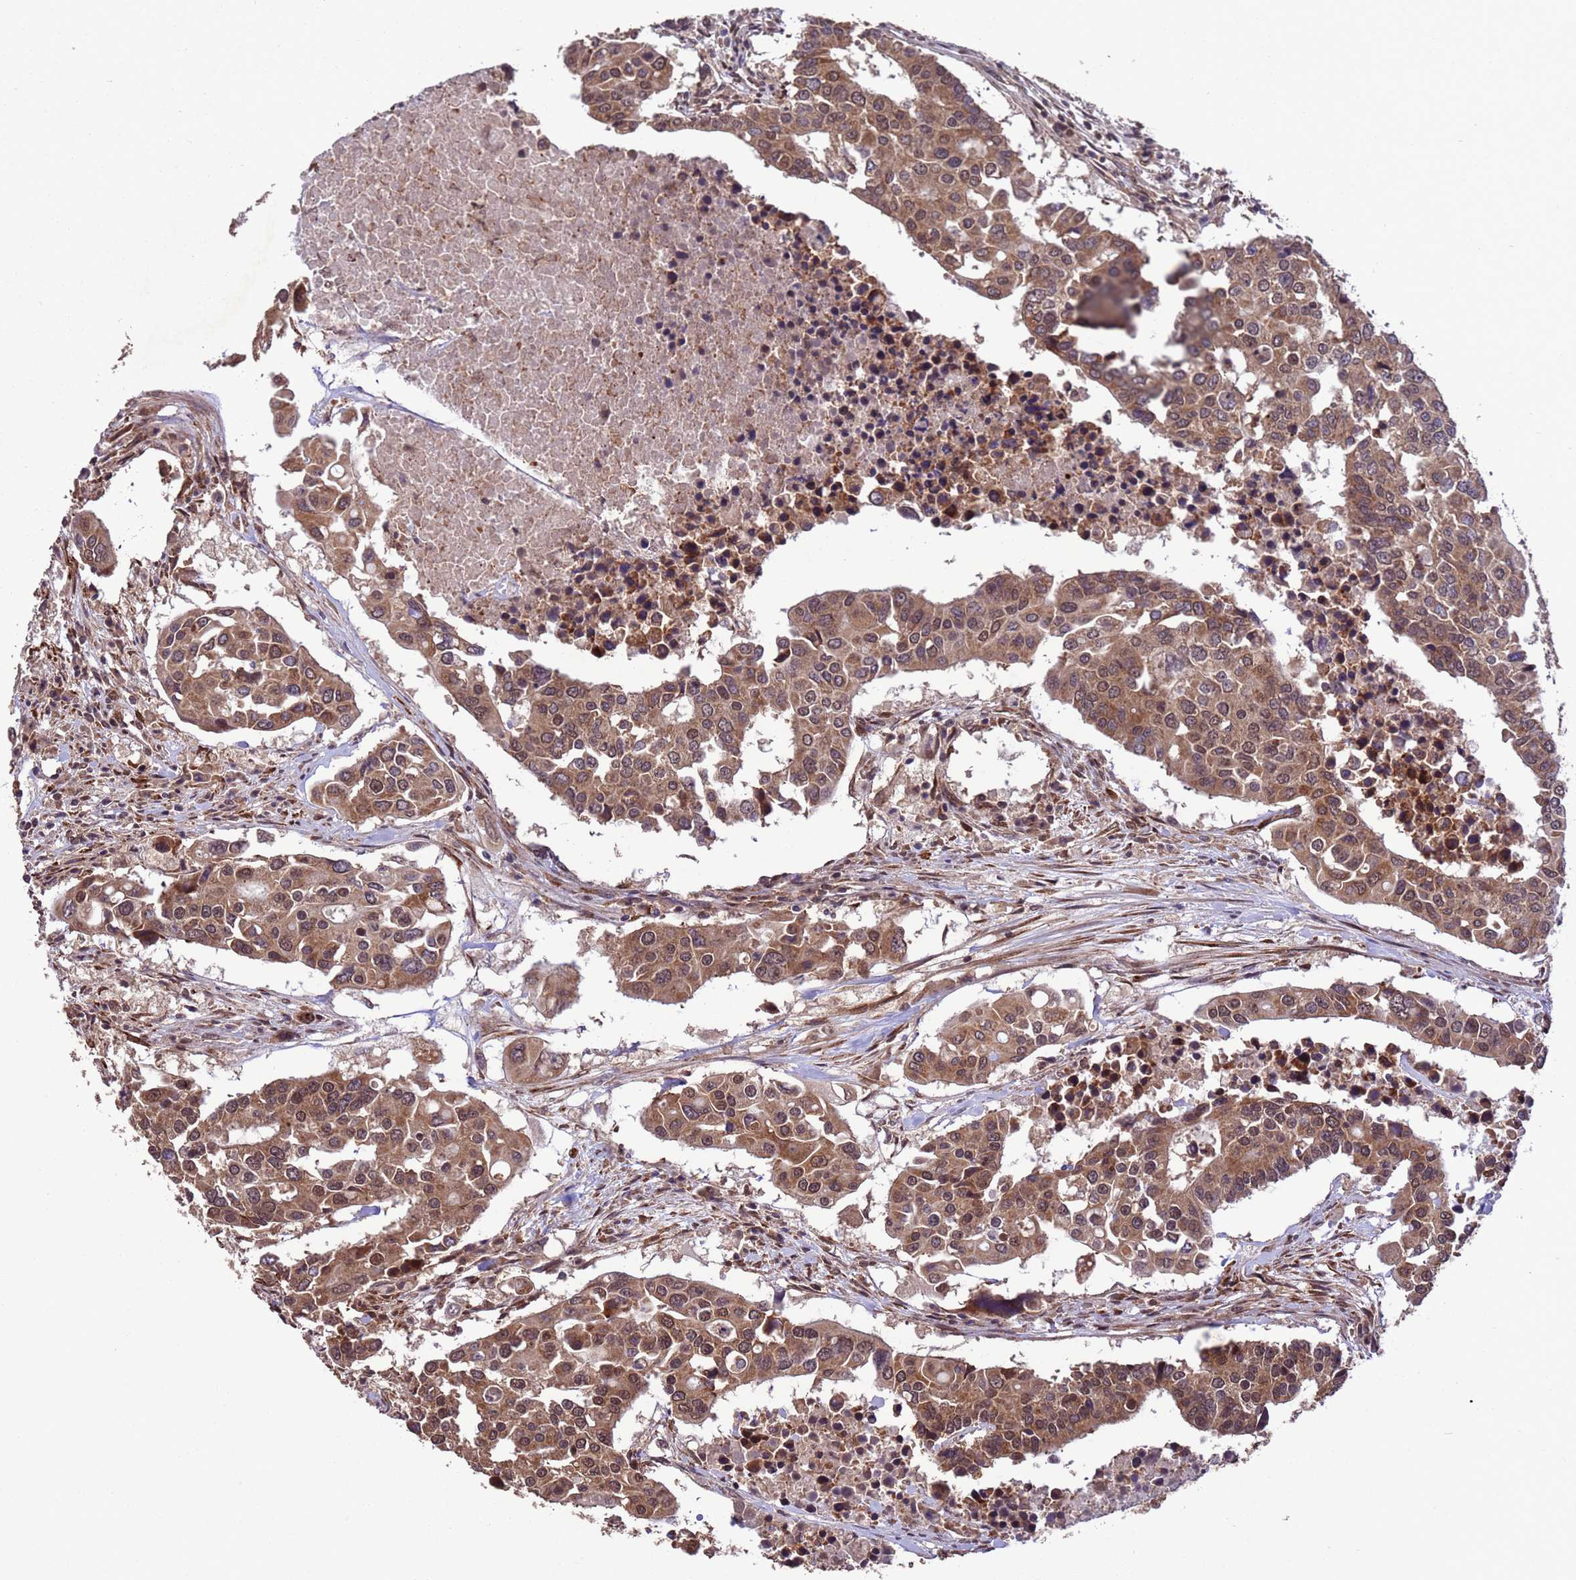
{"staining": {"intensity": "moderate", "quantity": ">75%", "location": "cytoplasmic/membranous,nuclear"}, "tissue": "colorectal cancer", "cell_type": "Tumor cells", "image_type": "cancer", "snomed": [{"axis": "morphology", "description": "Adenocarcinoma, NOS"}, {"axis": "topography", "description": "Colon"}], "caption": "High-power microscopy captured an IHC image of adenocarcinoma (colorectal), revealing moderate cytoplasmic/membranous and nuclear positivity in about >75% of tumor cells.", "gene": "VSTM4", "patient": {"sex": "male", "age": 77}}